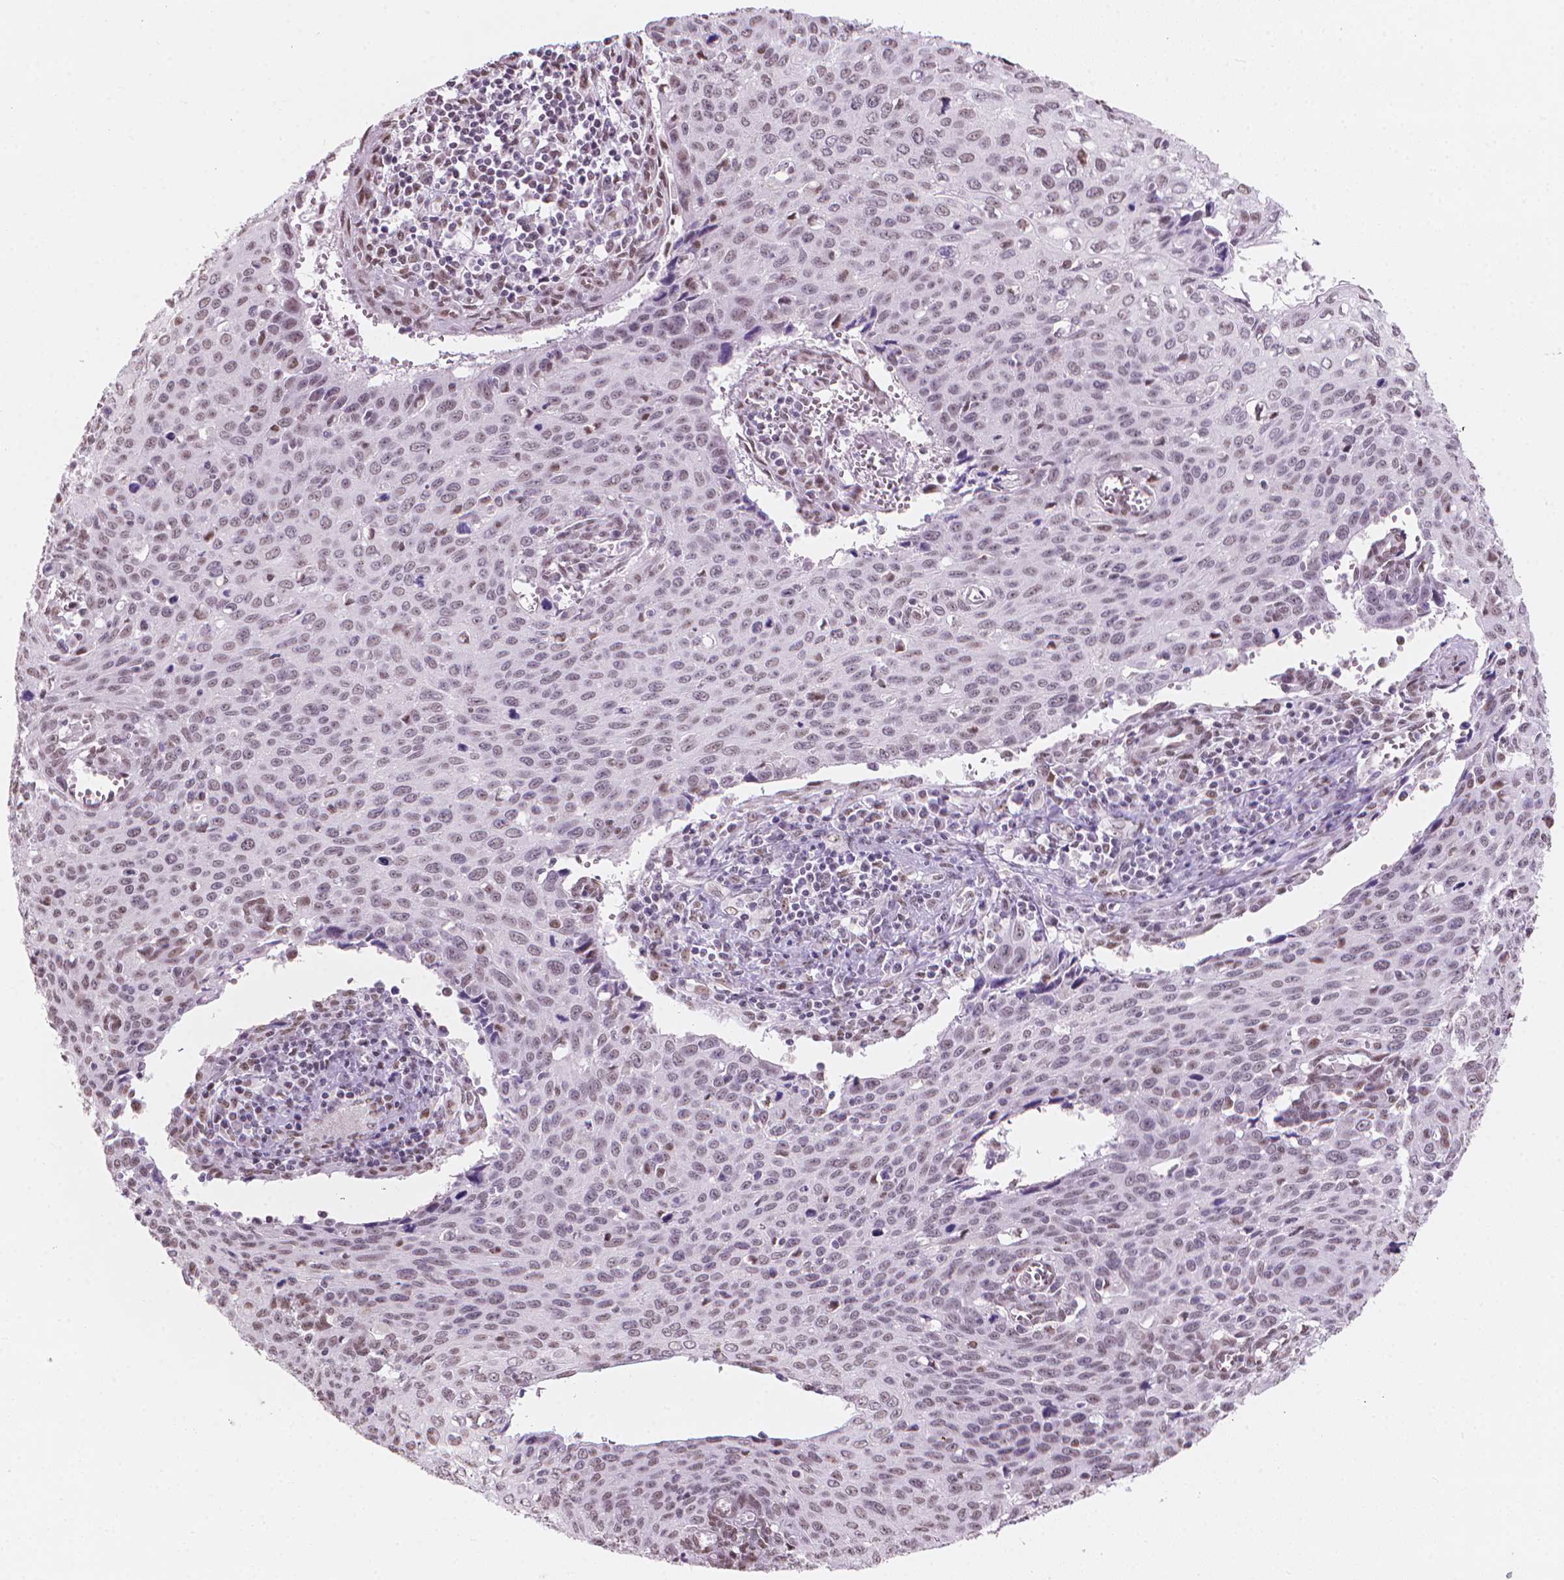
{"staining": {"intensity": "moderate", "quantity": "<25%", "location": "nuclear"}, "tissue": "cervical cancer", "cell_type": "Tumor cells", "image_type": "cancer", "snomed": [{"axis": "morphology", "description": "Squamous cell carcinoma, NOS"}, {"axis": "topography", "description": "Cervix"}], "caption": "Human cervical cancer (squamous cell carcinoma) stained with a protein marker exhibits moderate staining in tumor cells.", "gene": "PIAS2", "patient": {"sex": "female", "age": 38}}